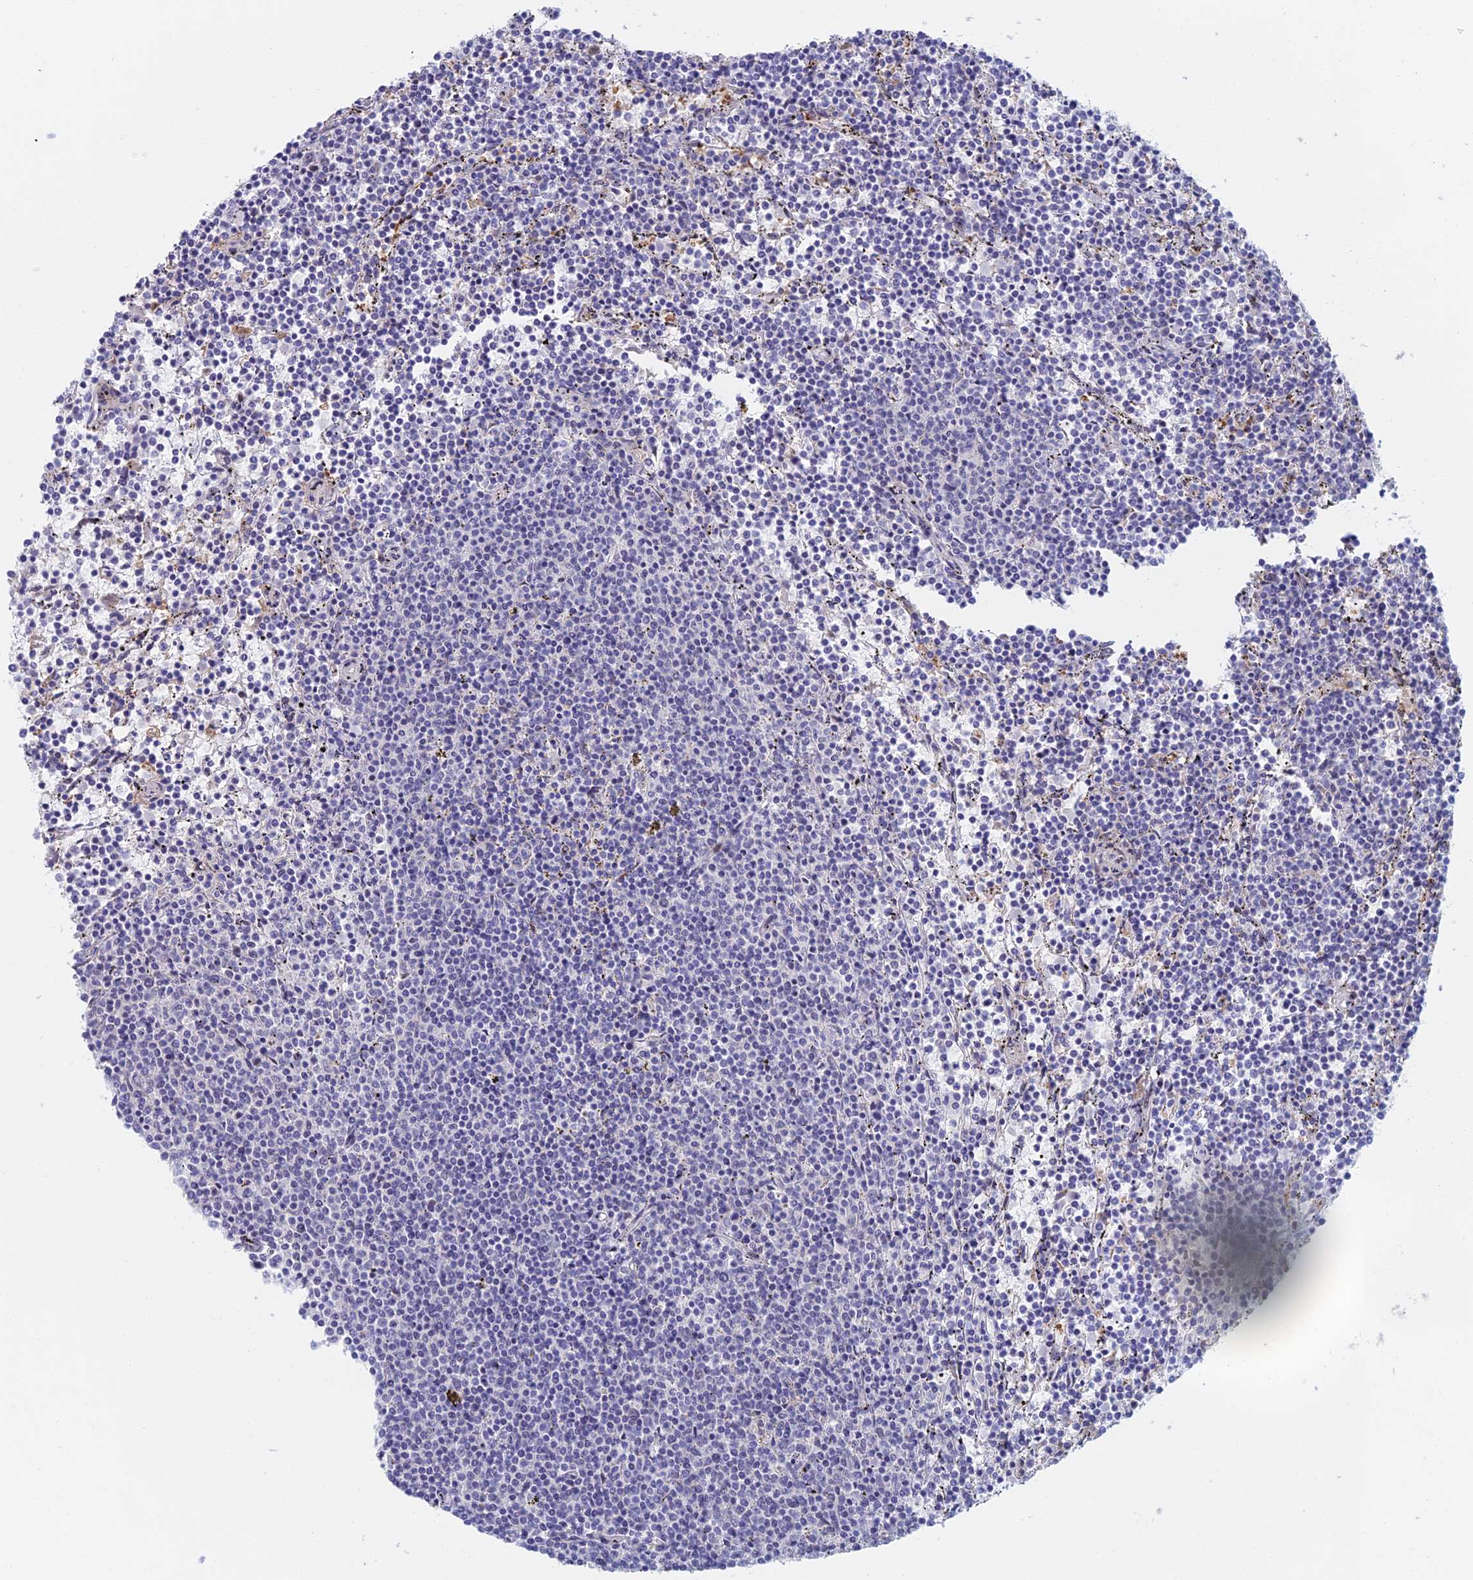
{"staining": {"intensity": "negative", "quantity": "none", "location": "none"}, "tissue": "lymphoma", "cell_type": "Tumor cells", "image_type": "cancer", "snomed": [{"axis": "morphology", "description": "Malignant lymphoma, non-Hodgkin's type, Low grade"}, {"axis": "topography", "description": "Spleen"}], "caption": "An image of malignant lymphoma, non-Hodgkin's type (low-grade) stained for a protein exhibits no brown staining in tumor cells.", "gene": "ZUP1", "patient": {"sex": "female", "age": 50}}